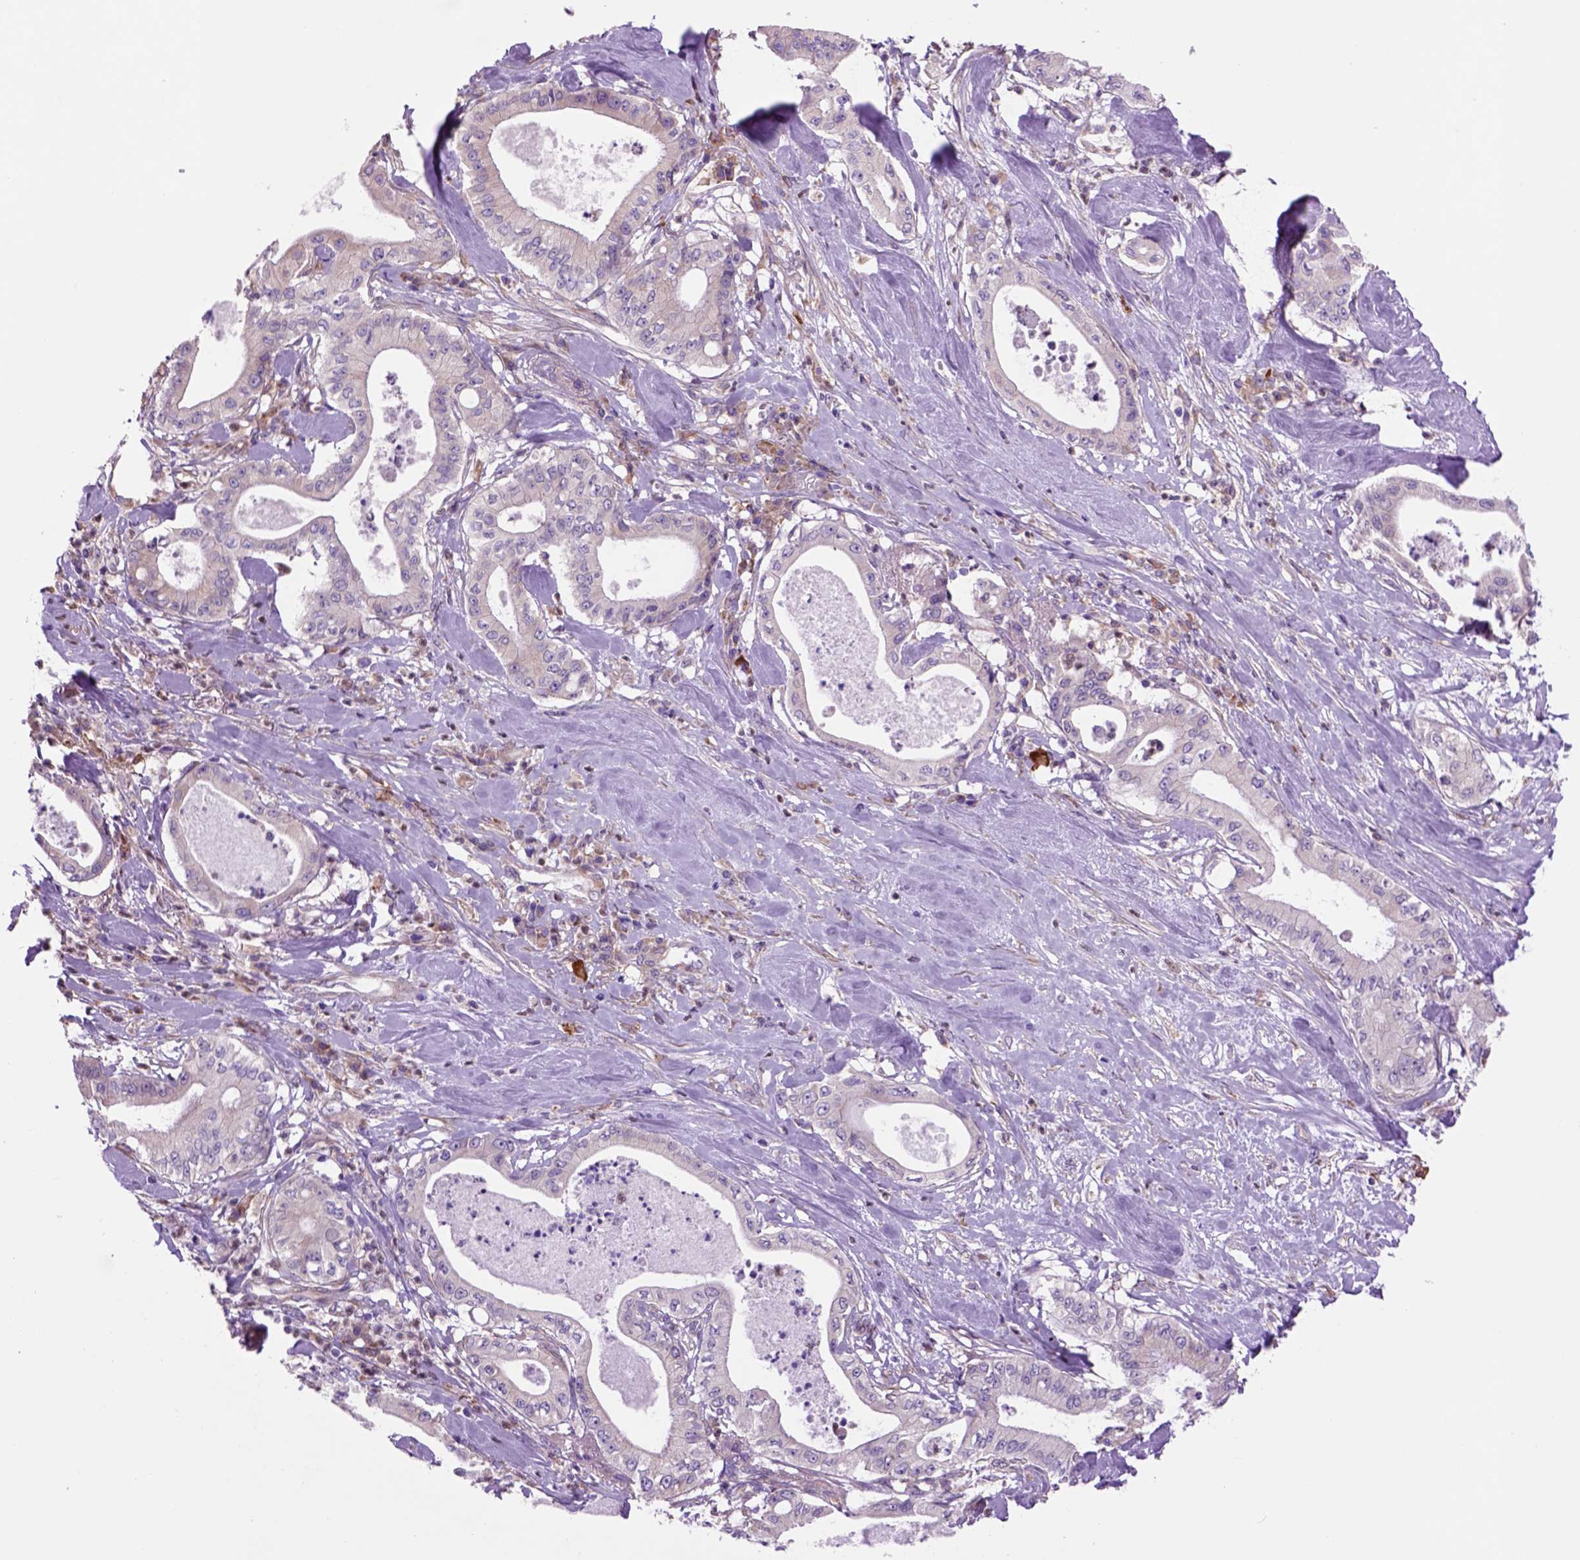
{"staining": {"intensity": "negative", "quantity": "none", "location": "none"}, "tissue": "pancreatic cancer", "cell_type": "Tumor cells", "image_type": "cancer", "snomed": [{"axis": "morphology", "description": "Adenocarcinoma, NOS"}, {"axis": "topography", "description": "Pancreas"}], "caption": "IHC histopathology image of neoplastic tissue: pancreatic cancer (adenocarcinoma) stained with DAB (3,3'-diaminobenzidine) exhibits no significant protein expression in tumor cells.", "gene": "PIAS3", "patient": {"sex": "male", "age": 71}}